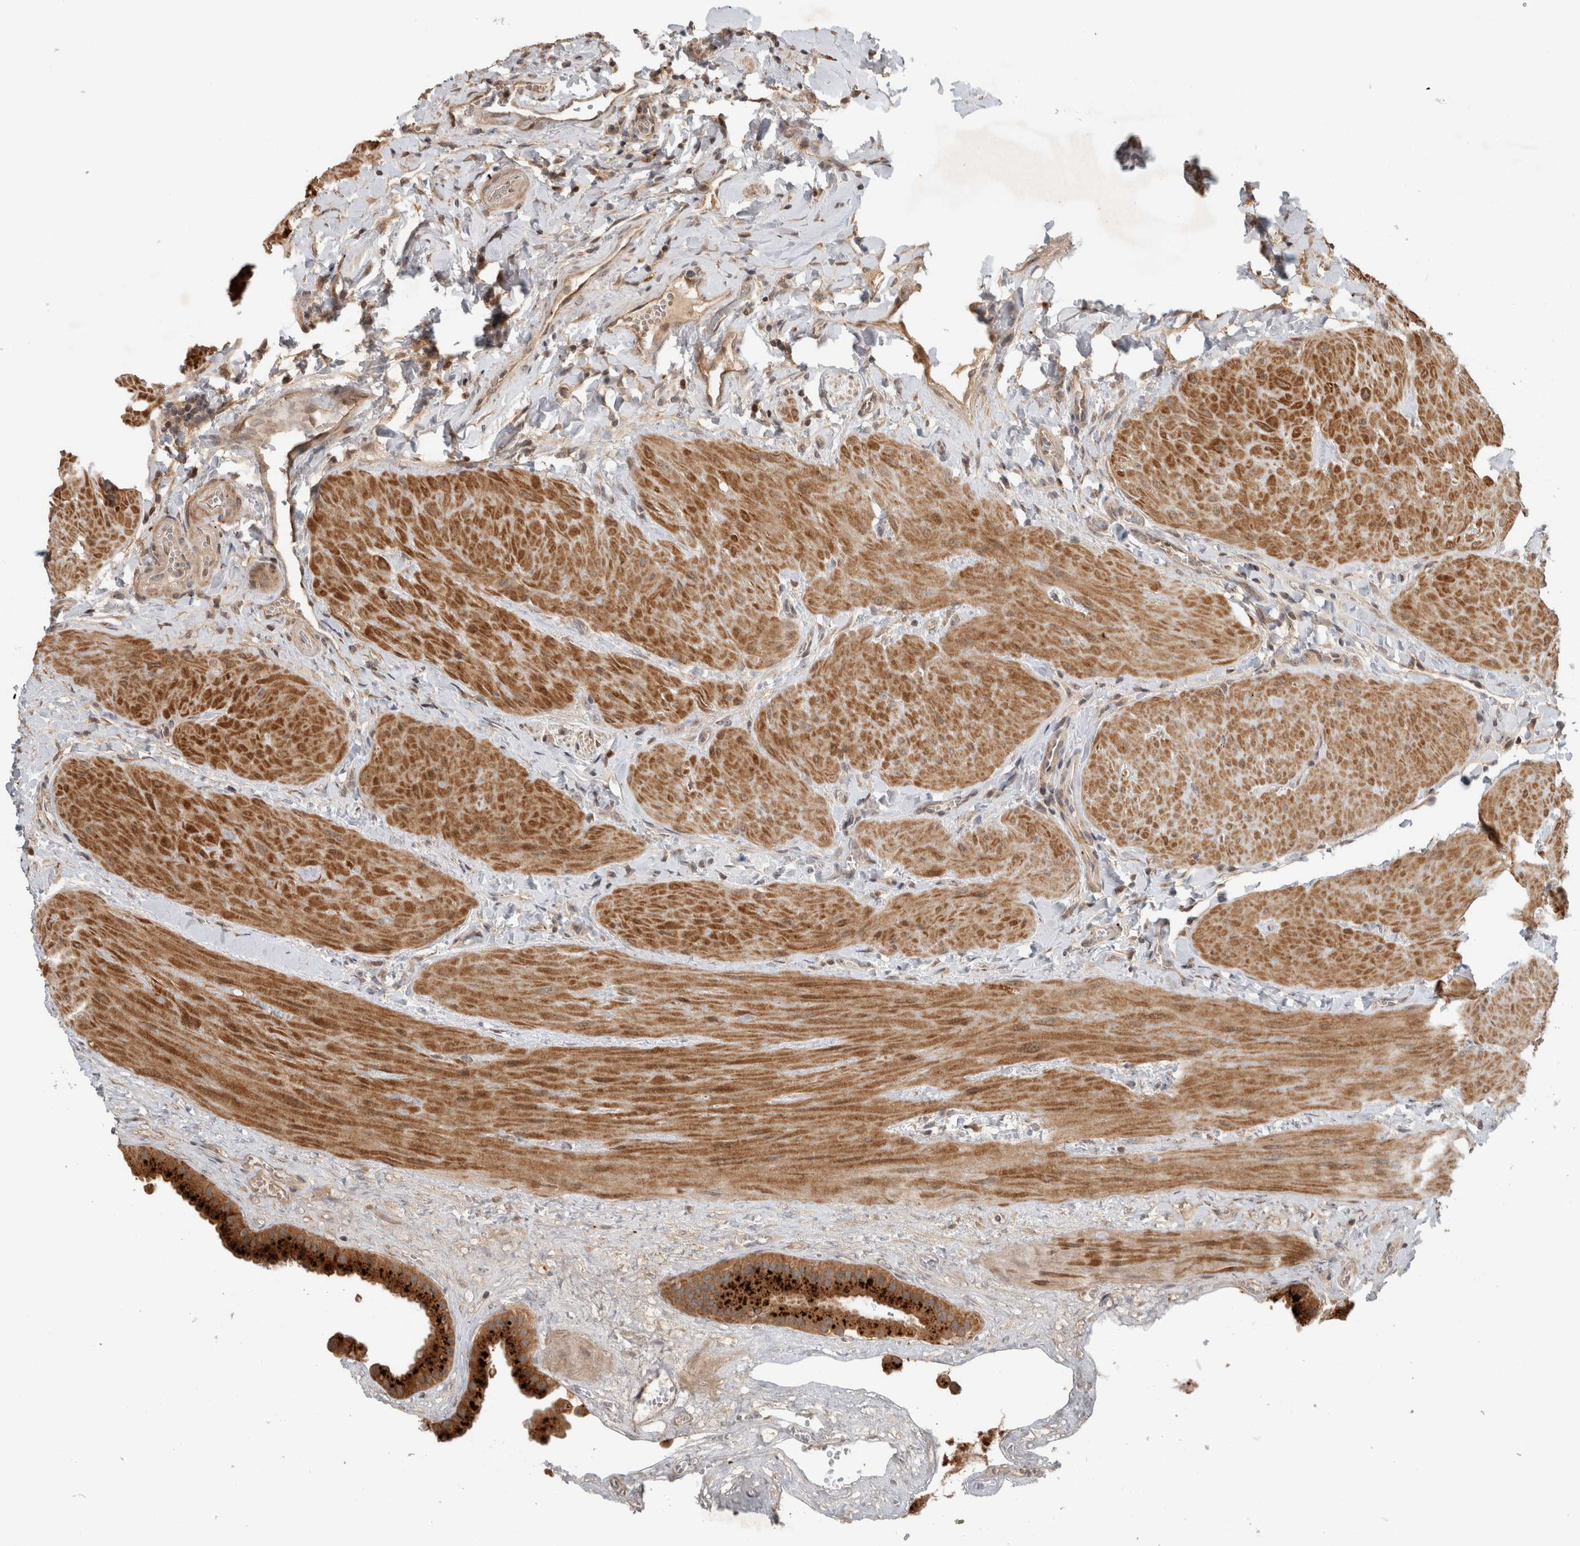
{"staining": {"intensity": "strong", "quantity": ">75%", "location": "cytoplasmic/membranous"}, "tissue": "gallbladder", "cell_type": "Glandular cells", "image_type": "normal", "snomed": [{"axis": "morphology", "description": "Normal tissue, NOS"}, {"axis": "topography", "description": "Gallbladder"}], "caption": "Protein expression analysis of unremarkable gallbladder displays strong cytoplasmic/membranous positivity in about >75% of glandular cells.", "gene": "PITPNC1", "patient": {"sex": "male", "age": 55}}